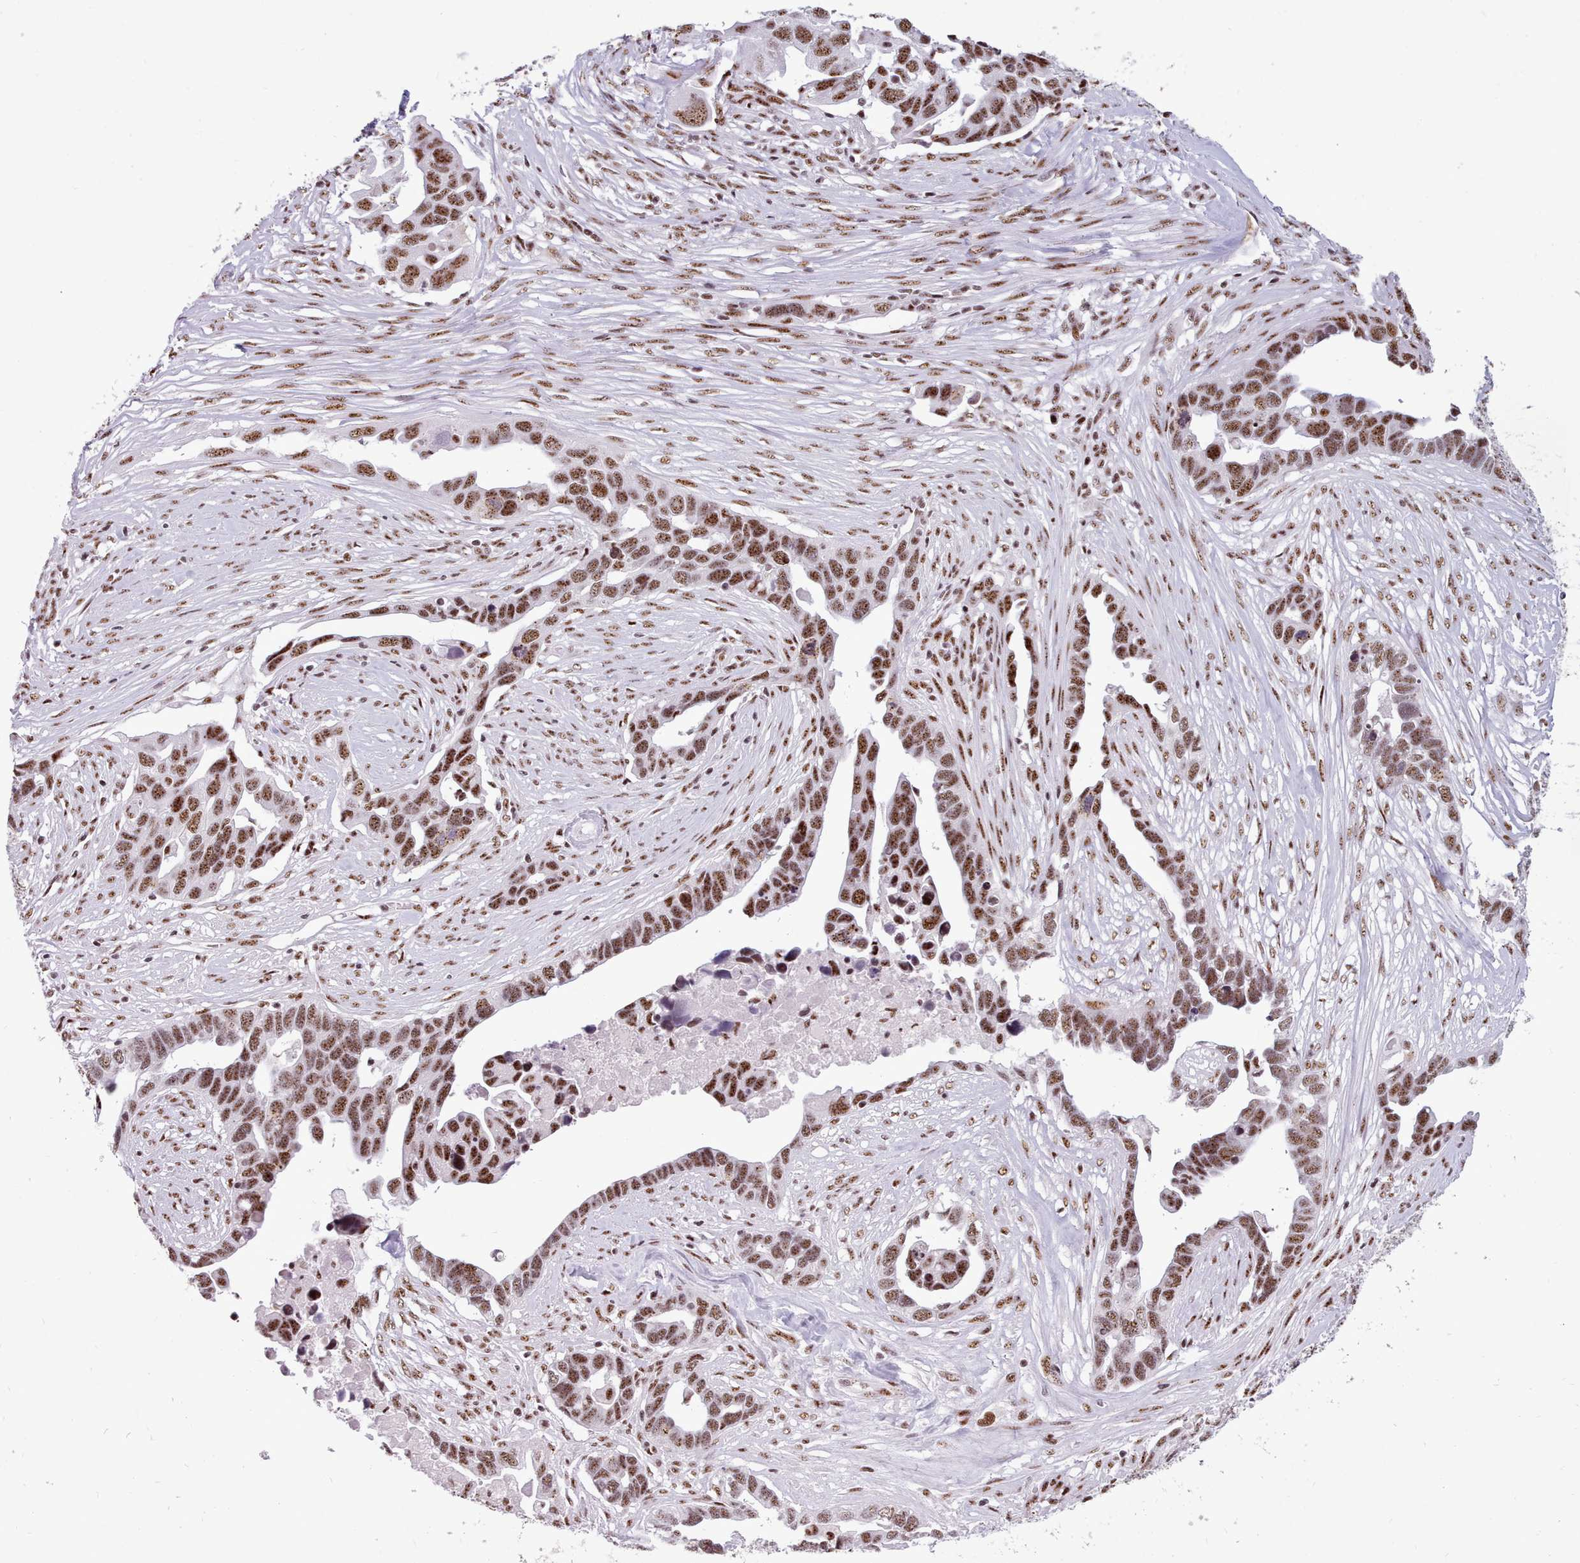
{"staining": {"intensity": "moderate", "quantity": ">75%", "location": "nuclear"}, "tissue": "ovarian cancer", "cell_type": "Tumor cells", "image_type": "cancer", "snomed": [{"axis": "morphology", "description": "Cystadenocarcinoma, serous, NOS"}, {"axis": "topography", "description": "Ovary"}], "caption": "Ovarian cancer stained with a protein marker shows moderate staining in tumor cells.", "gene": "TMEM35B", "patient": {"sex": "female", "age": 54}}